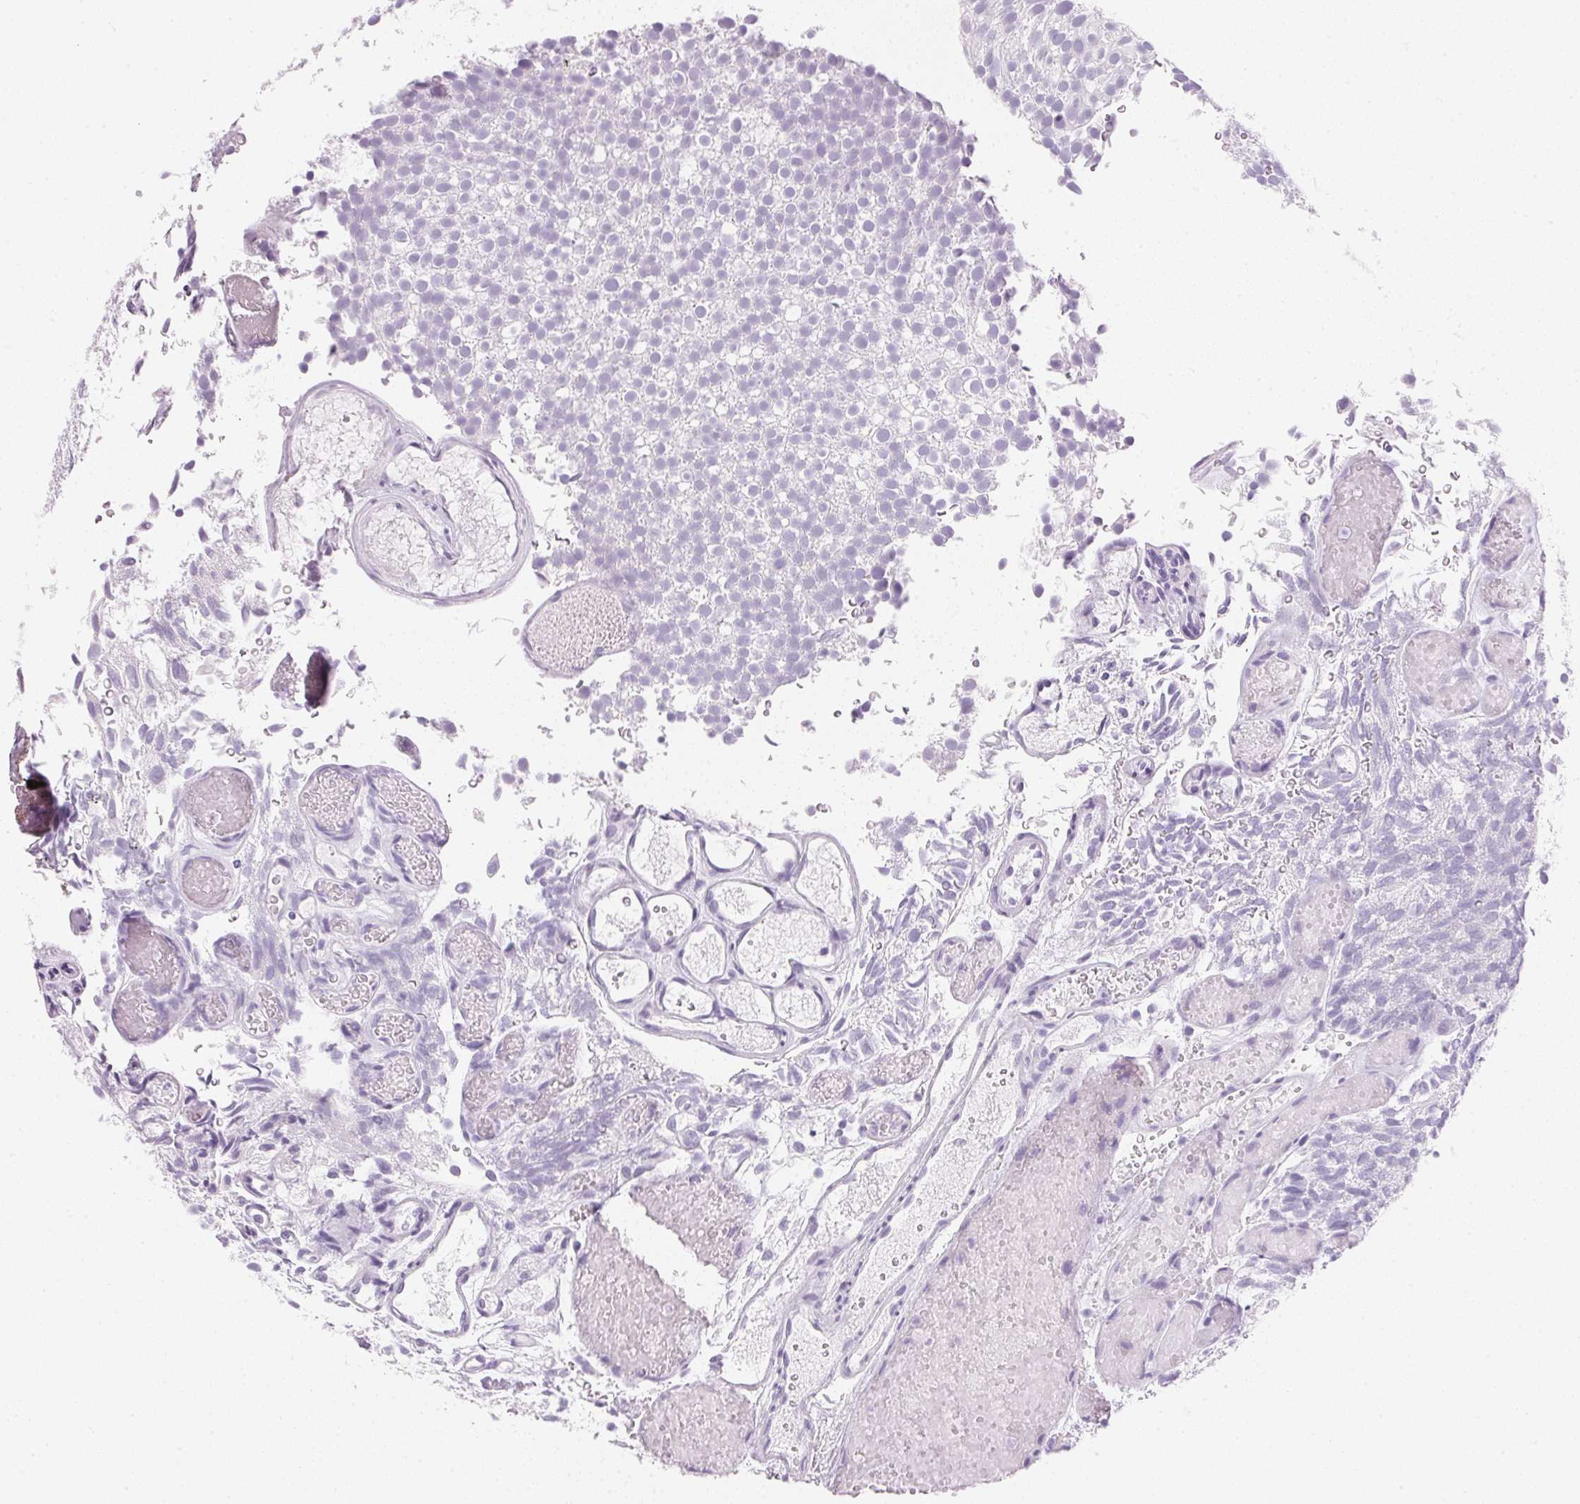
{"staining": {"intensity": "negative", "quantity": "none", "location": "none"}, "tissue": "urothelial cancer", "cell_type": "Tumor cells", "image_type": "cancer", "snomed": [{"axis": "morphology", "description": "Urothelial carcinoma, Low grade"}, {"axis": "topography", "description": "Urinary bladder"}], "caption": "This is an immunohistochemistry (IHC) histopathology image of human urothelial carcinoma (low-grade). There is no positivity in tumor cells.", "gene": "IGFBP1", "patient": {"sex": "male", "age": 78}}